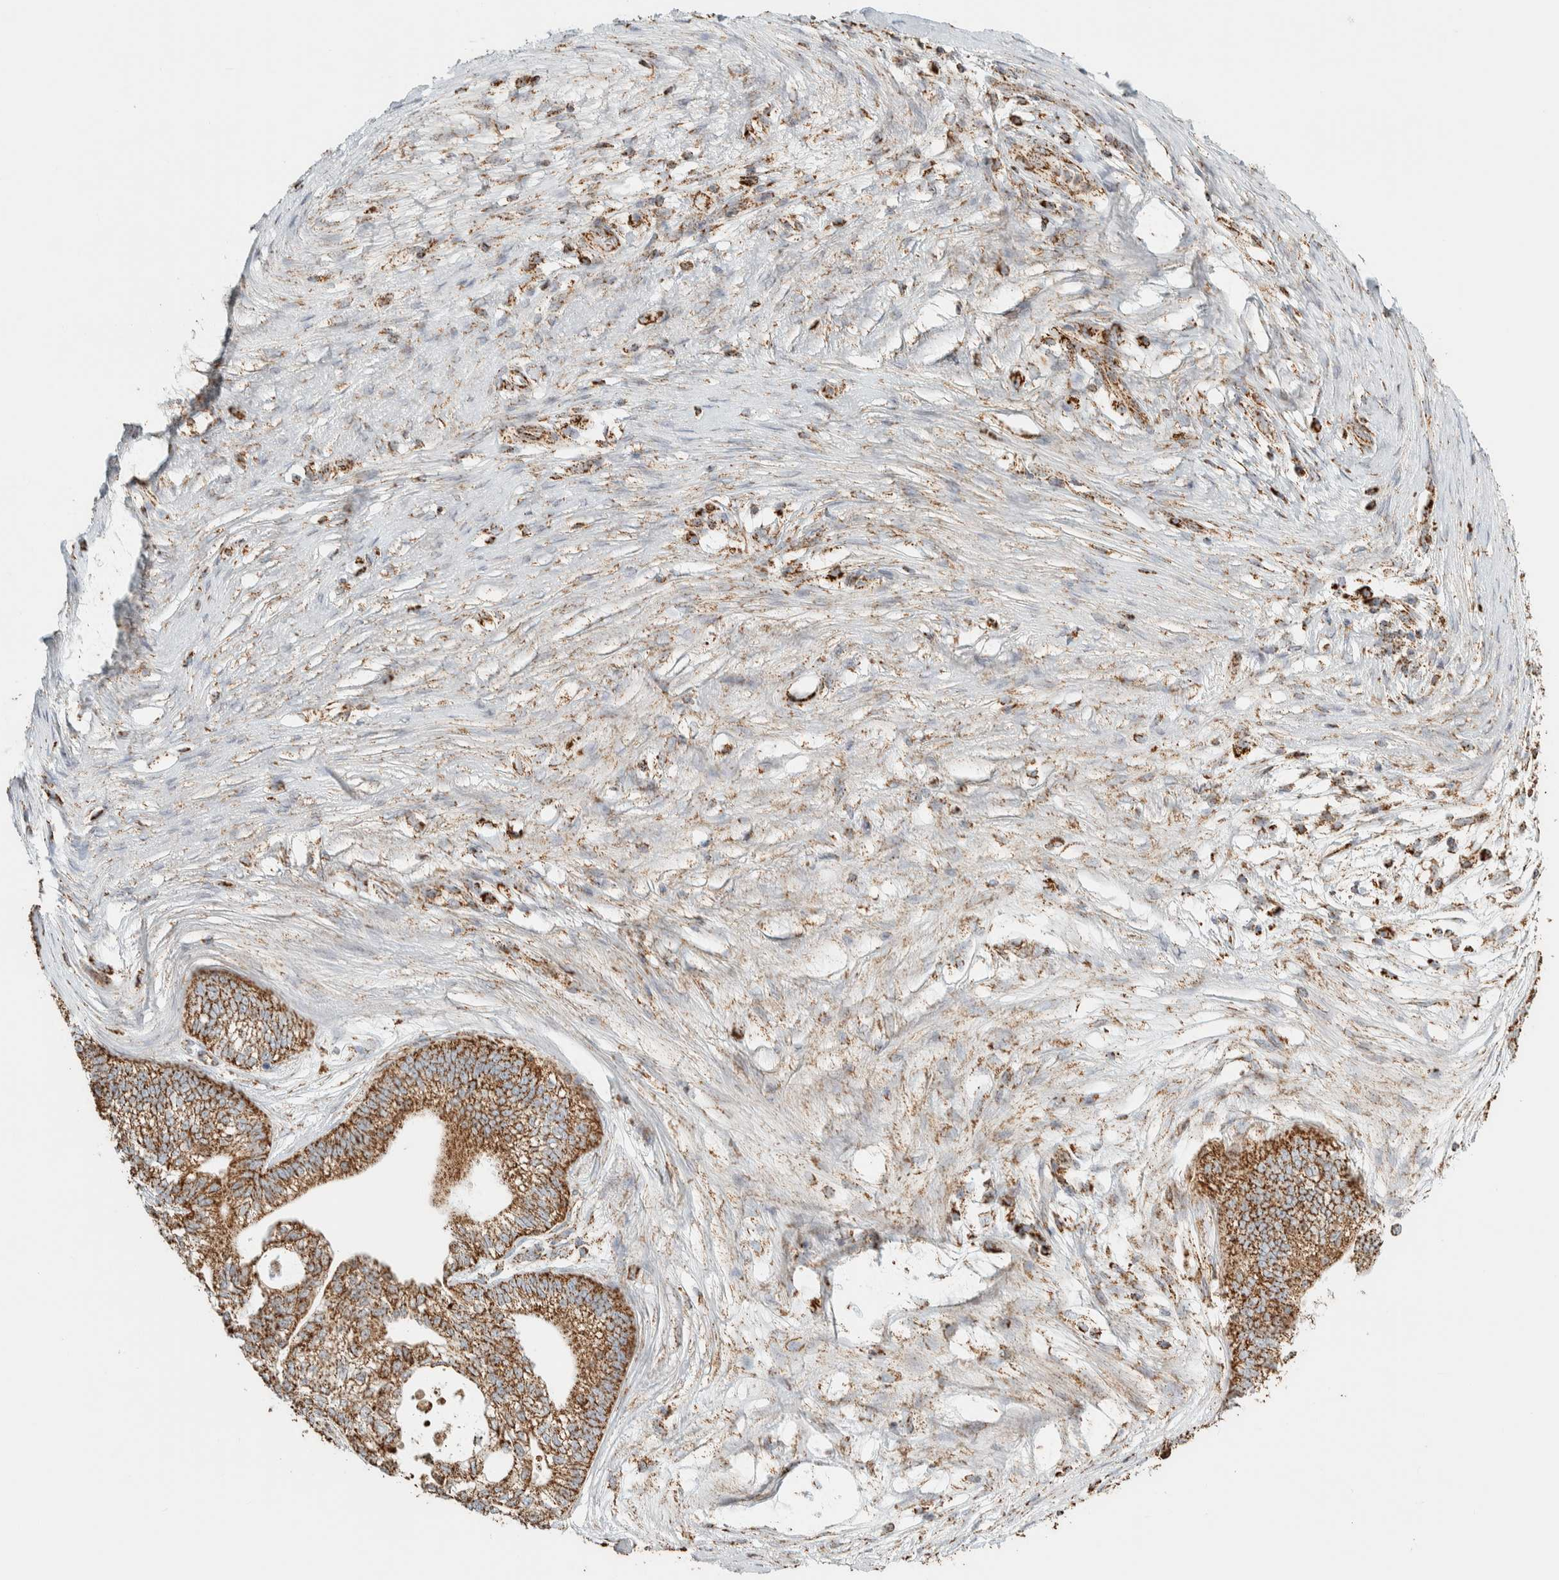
{"staining": {"intensity": "moderate", "quantity": ">75%", "location": "cytoplasmic/membranous"}, "tissue": "pancreatic cancer", "cell_type": "Tumor cells", "image_type": "cancer", "snomed": [{"axis": "morphology", "description": "Adenocarcinoma, NOS"}, {"axis": "topography", "description": "Pancreas"}], "caption": "Protein expression analysis of adenocarcinoma (pancreatic) reveals moderate cytoplasmic/membranous staining in about >75% of tumor cells. Nuclei are stained in blue.", "gene": "ZNF454", "patient": {"sex": "male", "age": 72}}